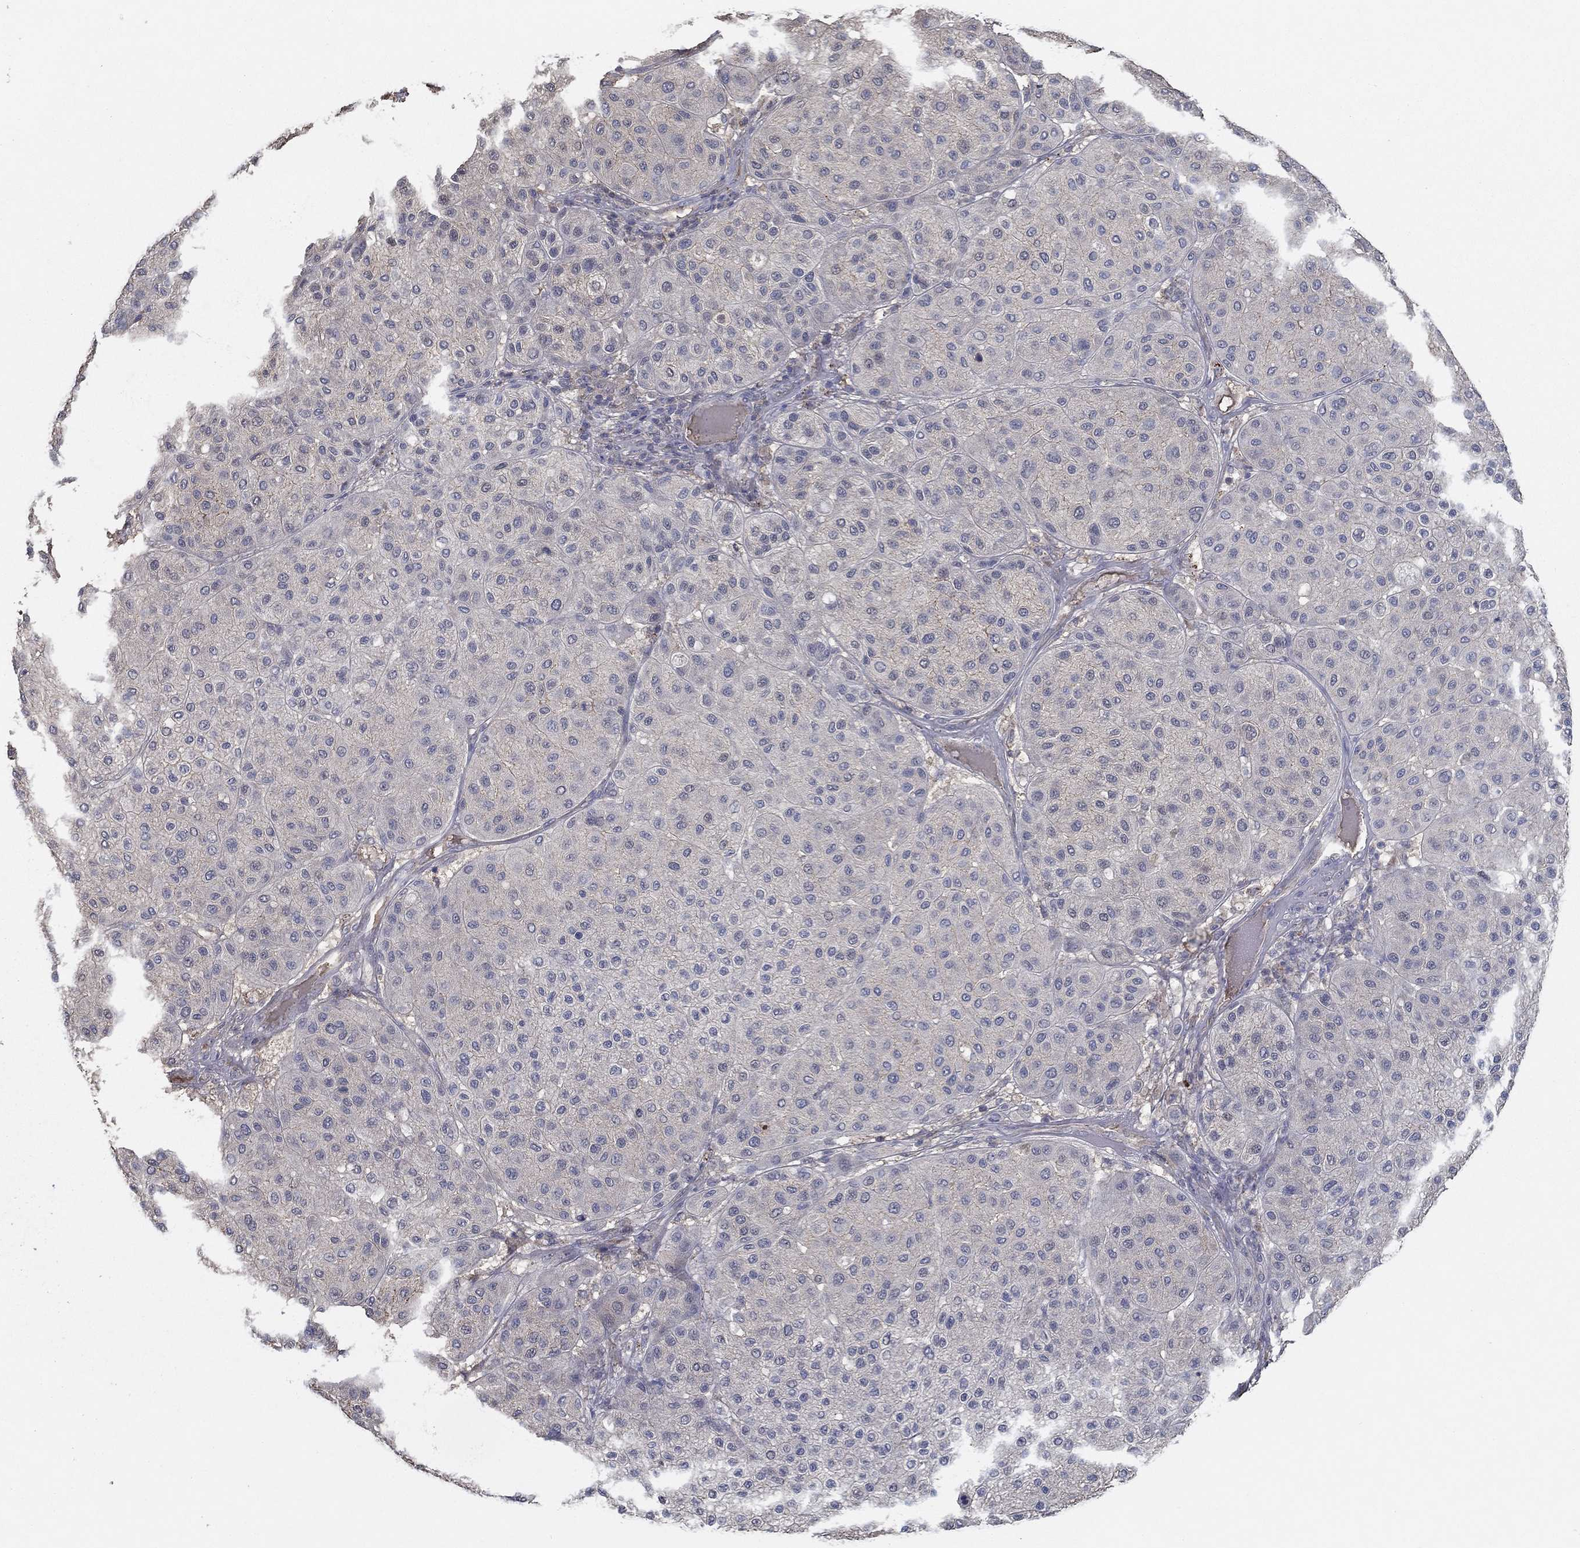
{"staining": {"intensity": "negative", "quantity": "none", "location": "none"}, "tissue": "melanoma", "cell_type": "Tumor cells", "image_type": "cancer", "snomed": [{"axis": "morphology", "description": "Malignant melanoma, Metastatic site"}, {"axis": "topography", "description": "Smooth muscle"}], "caption": "Image shows no significant protein staining in tumor cells of melanoma.", "gene": "IL10", "patient": {"sex": "male", "age": 41}}